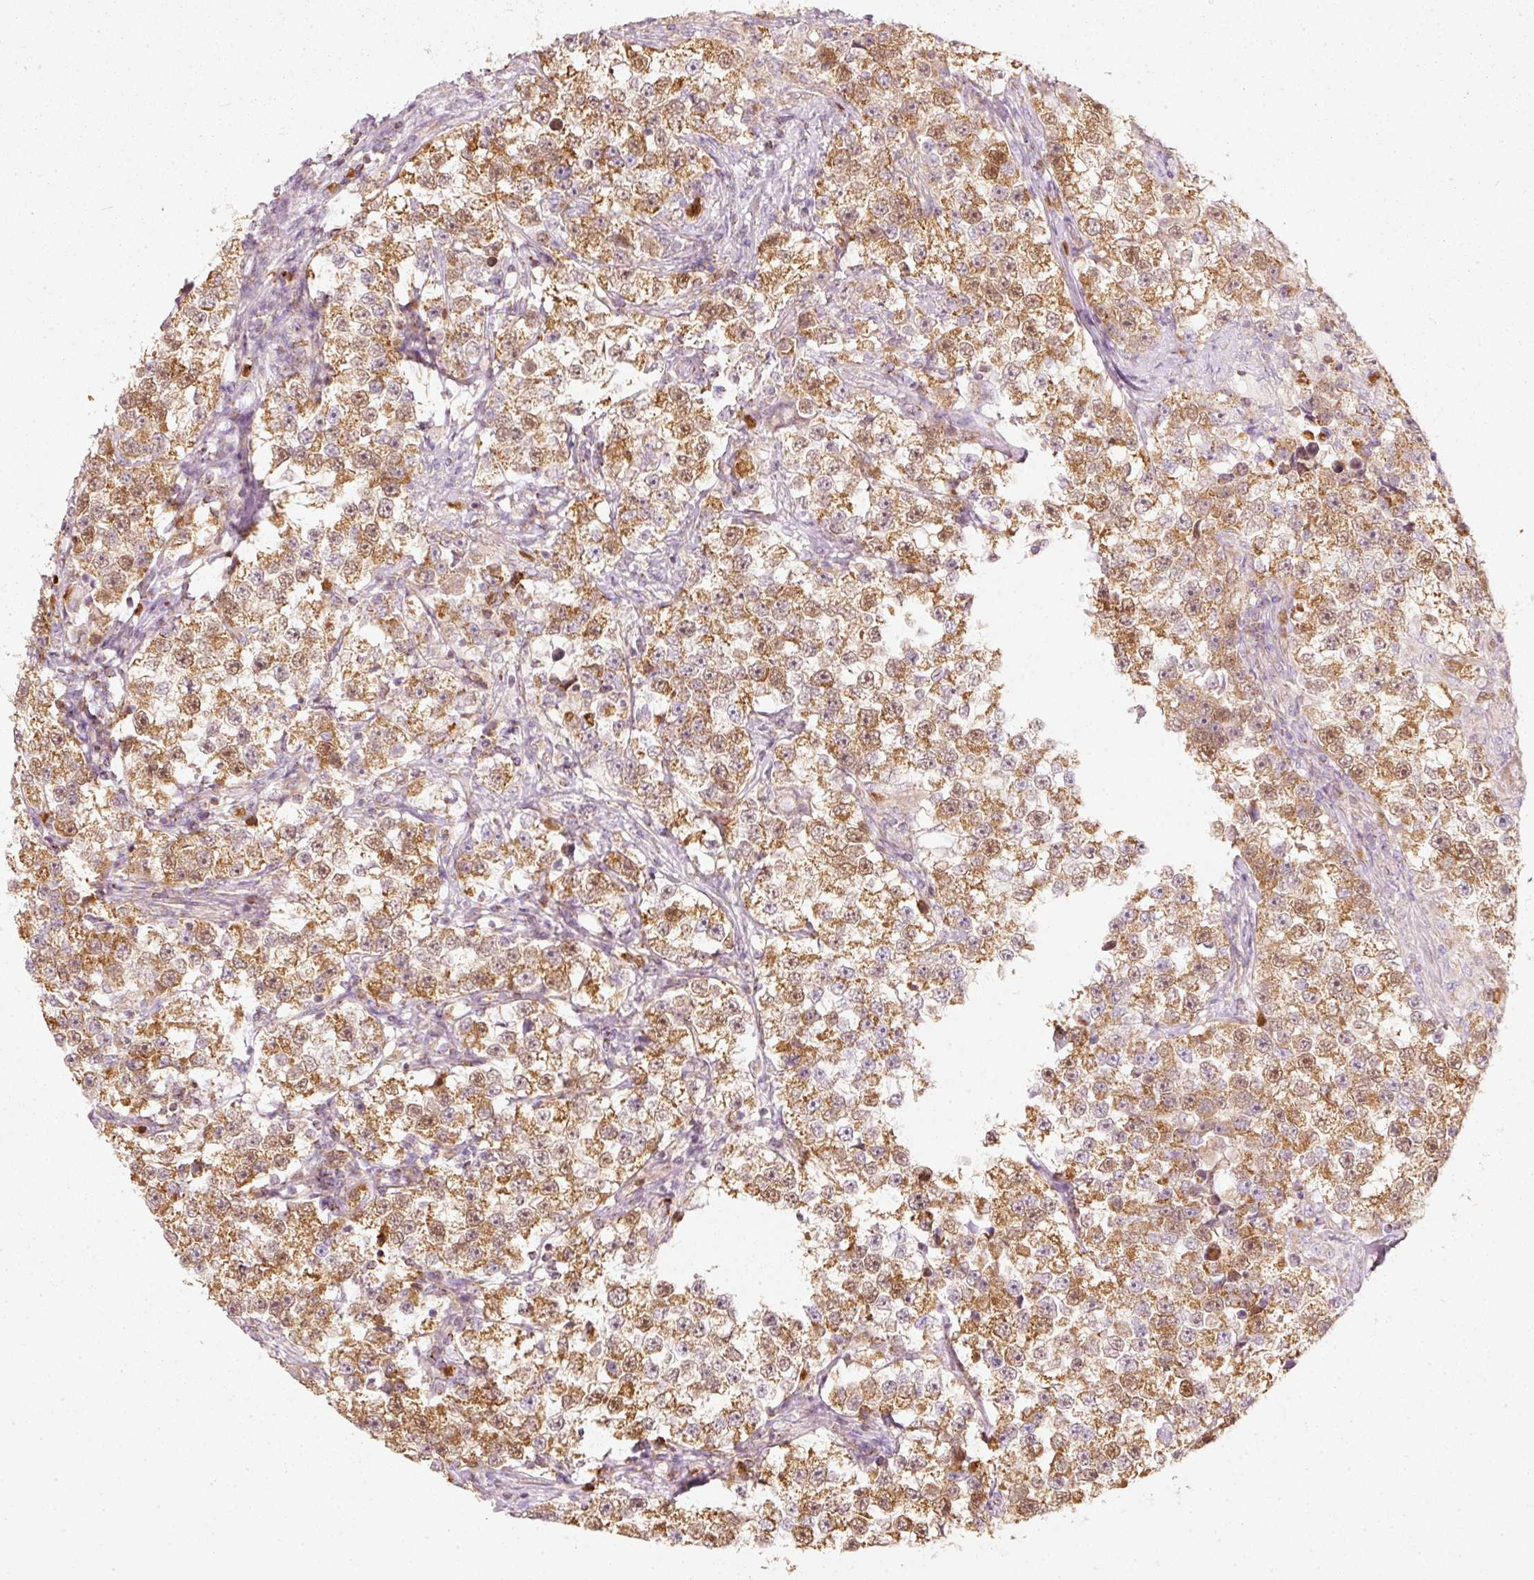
{"staining": {"intensity": "moderate", "quantity": ">75%", "location": "cytoplasmic/membranous,nuclear"}, "tissue": "testis cancer", "cell_type": "Tumor cells", "image_type": "cancer", "snomed": [{"axis": "morphology", "description": "Seminoma, NOS"}, {"axis": "topography", "description": "Testis"}], "caption": "Seminoma (testis) stained for a protein shows moderate cytoplasmic/membranous and nuclear positivity in tumor cells.", "gene": "DUT", "patient": {"sex": "male", "age": 46}}